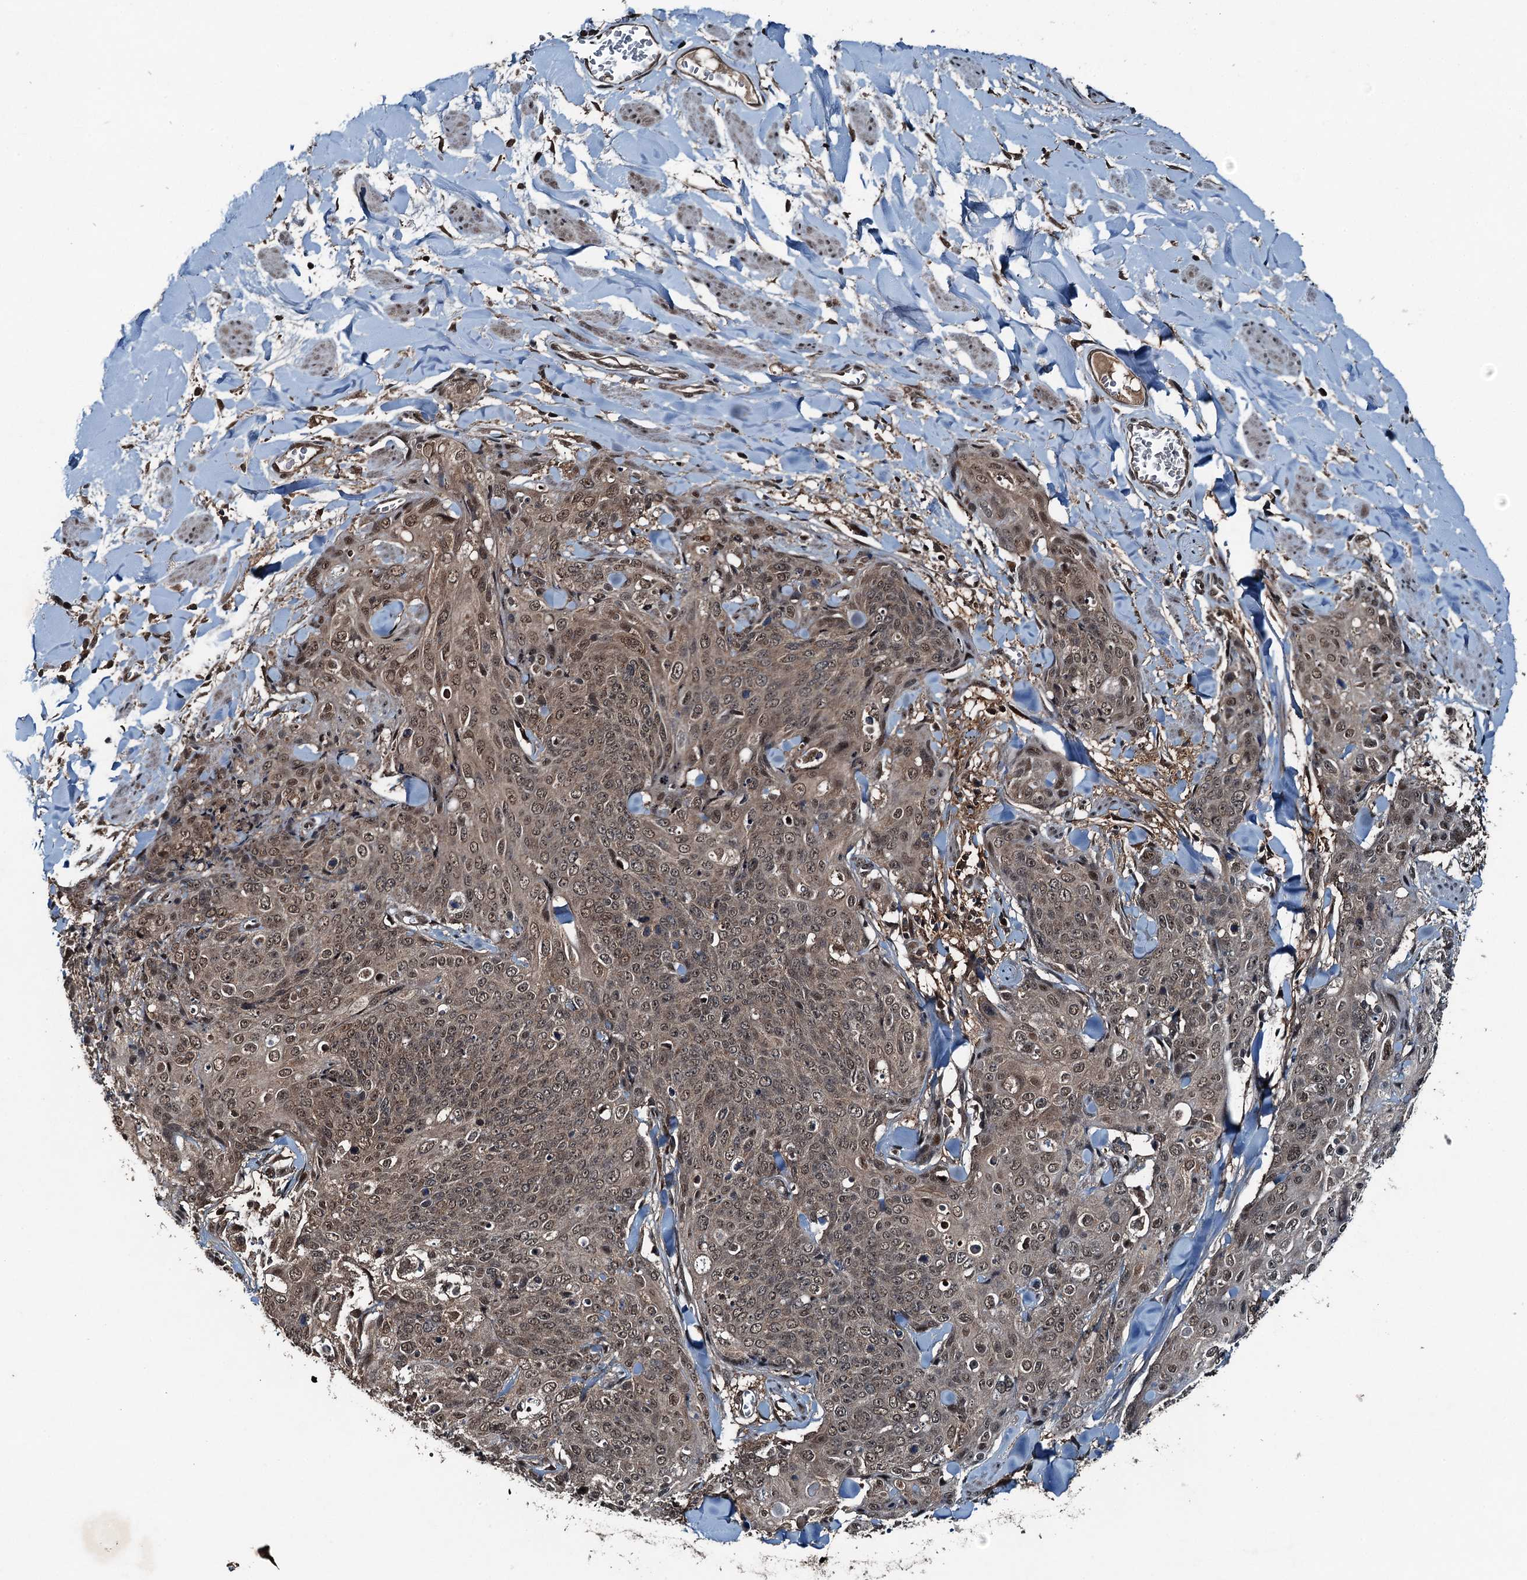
{"staining": {"intensity": "moderate", "quantity": ">75%", "location": "nuclear"}, "tissue": "skin cancer", "cell_type": "Tumor cells", "image_type": "cancer", "snomed": [{"axis": "morphology", "description": "Squamous cell carcinoma, NOS"}, {"axis": "topography", "description": "Skin"}, {"axis": "topography", "description": "Vulva"}], "caption": "This micrograph demonstrates skin squamous cell carcinoma stained with IHC to label a protein in brown. The nuclear of tumor cells show moderate positivity for the protein. Nuclei are counter-stained blue.", "gene": "UBXN6", "patient": {"sex": "female", "age": 85}}